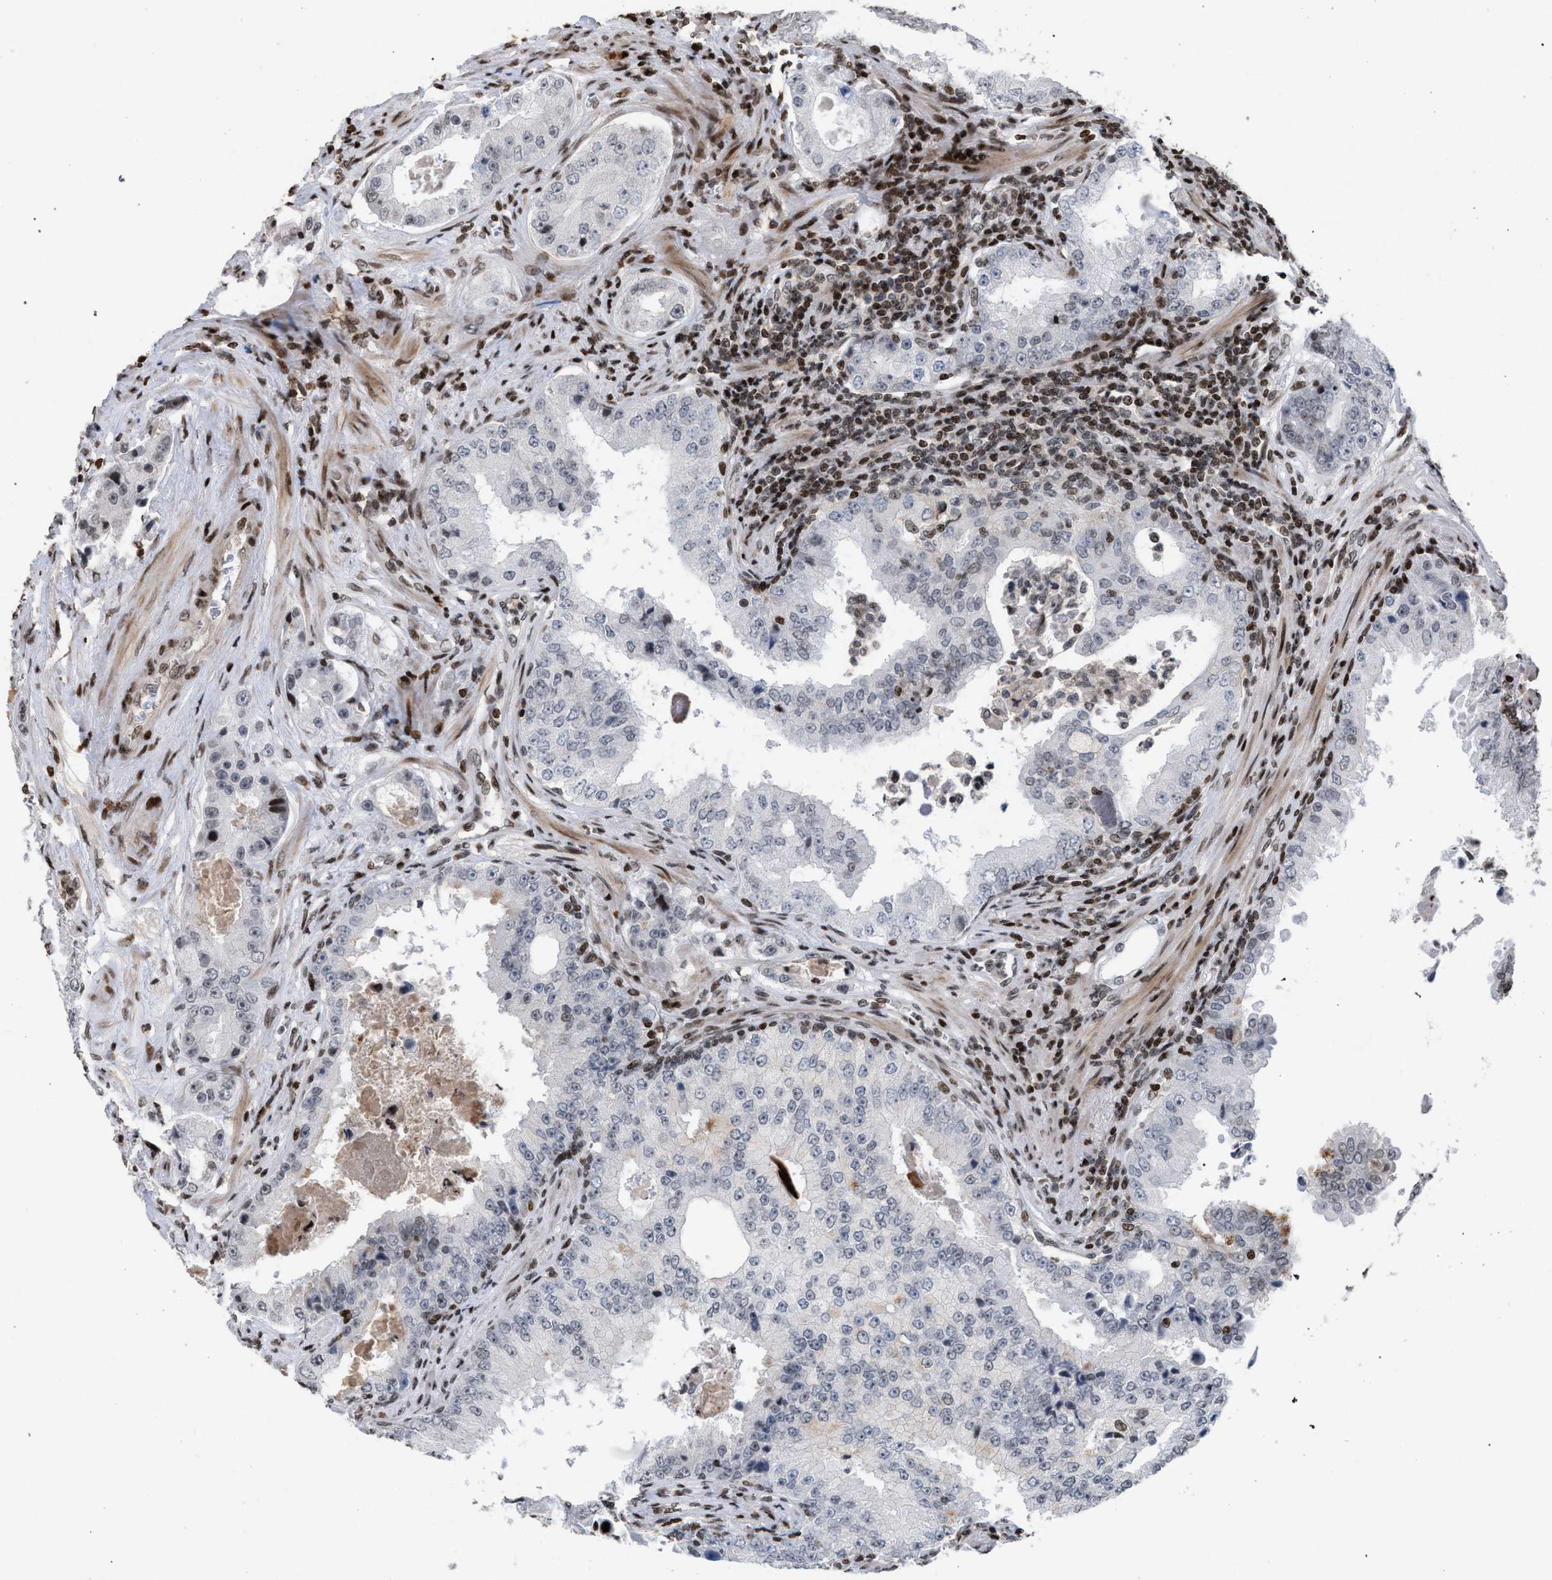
{"staining": {"intensity": "negative", "quantity": "none", "location": "none"}, "tissue": "prostate cancer", "cell_type": "Tumor cells", "image_type": "cancer", "snomed": [{"axis": "morphology", "description": "Adenocarcinoma, High grade"}, {"axis": "topography", "description": "Prostate"}], "caption": "High magnification brightfield microscopy of adenocarcinoma (high-grade) (prostate) stained with DAB (brown) and counterstained with hematoxylin (blue): tumor cells show no significant positivity.", "gene": "FOXD3", "patient": {"sex": "male", "age": 73}}